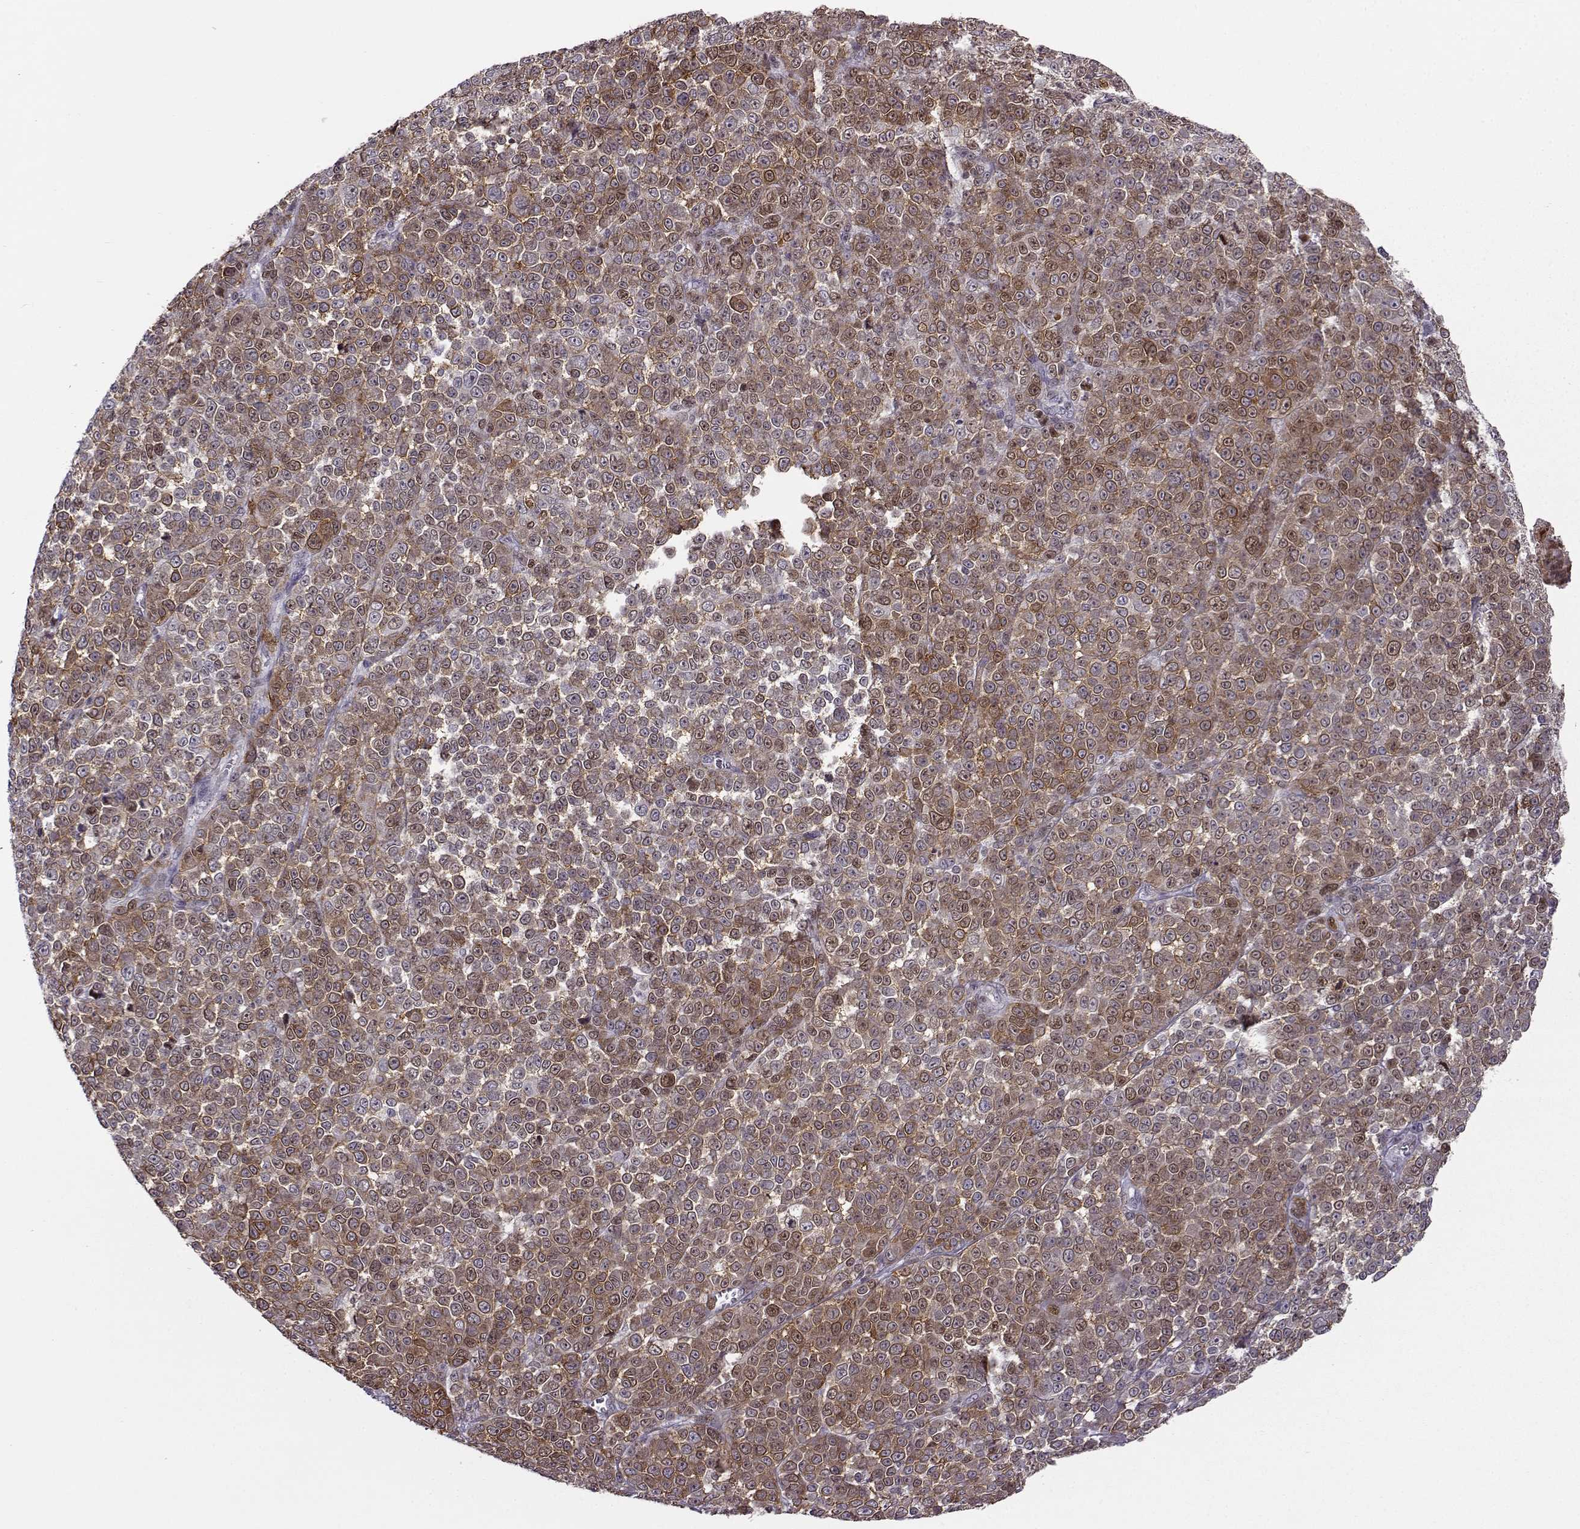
{"staining": {"intensity": "moderate", "quantity": "25%-75%", "location": "cytoplasmic/membranous"}, "tissue": "melanoma", "cell_type": "Tumor cells", "image_type": "cancer", "snomed": [{"axis": "morphology", "description": "Malignant melanoma, NOS"}, {"axis": "topography", "description": "Skin"}], "caption": "Protein analysis of melanoma tissue shows moderate cytoplasmic/membranous positivity in approximately 25%-75% of tumor cells. Using DAB (brown) and hematoxylin (blue) stains, captured at high magnification using brightfield microscopy.", "gene": "BACH1", "patient": {"sex": "female", "age": 95}}